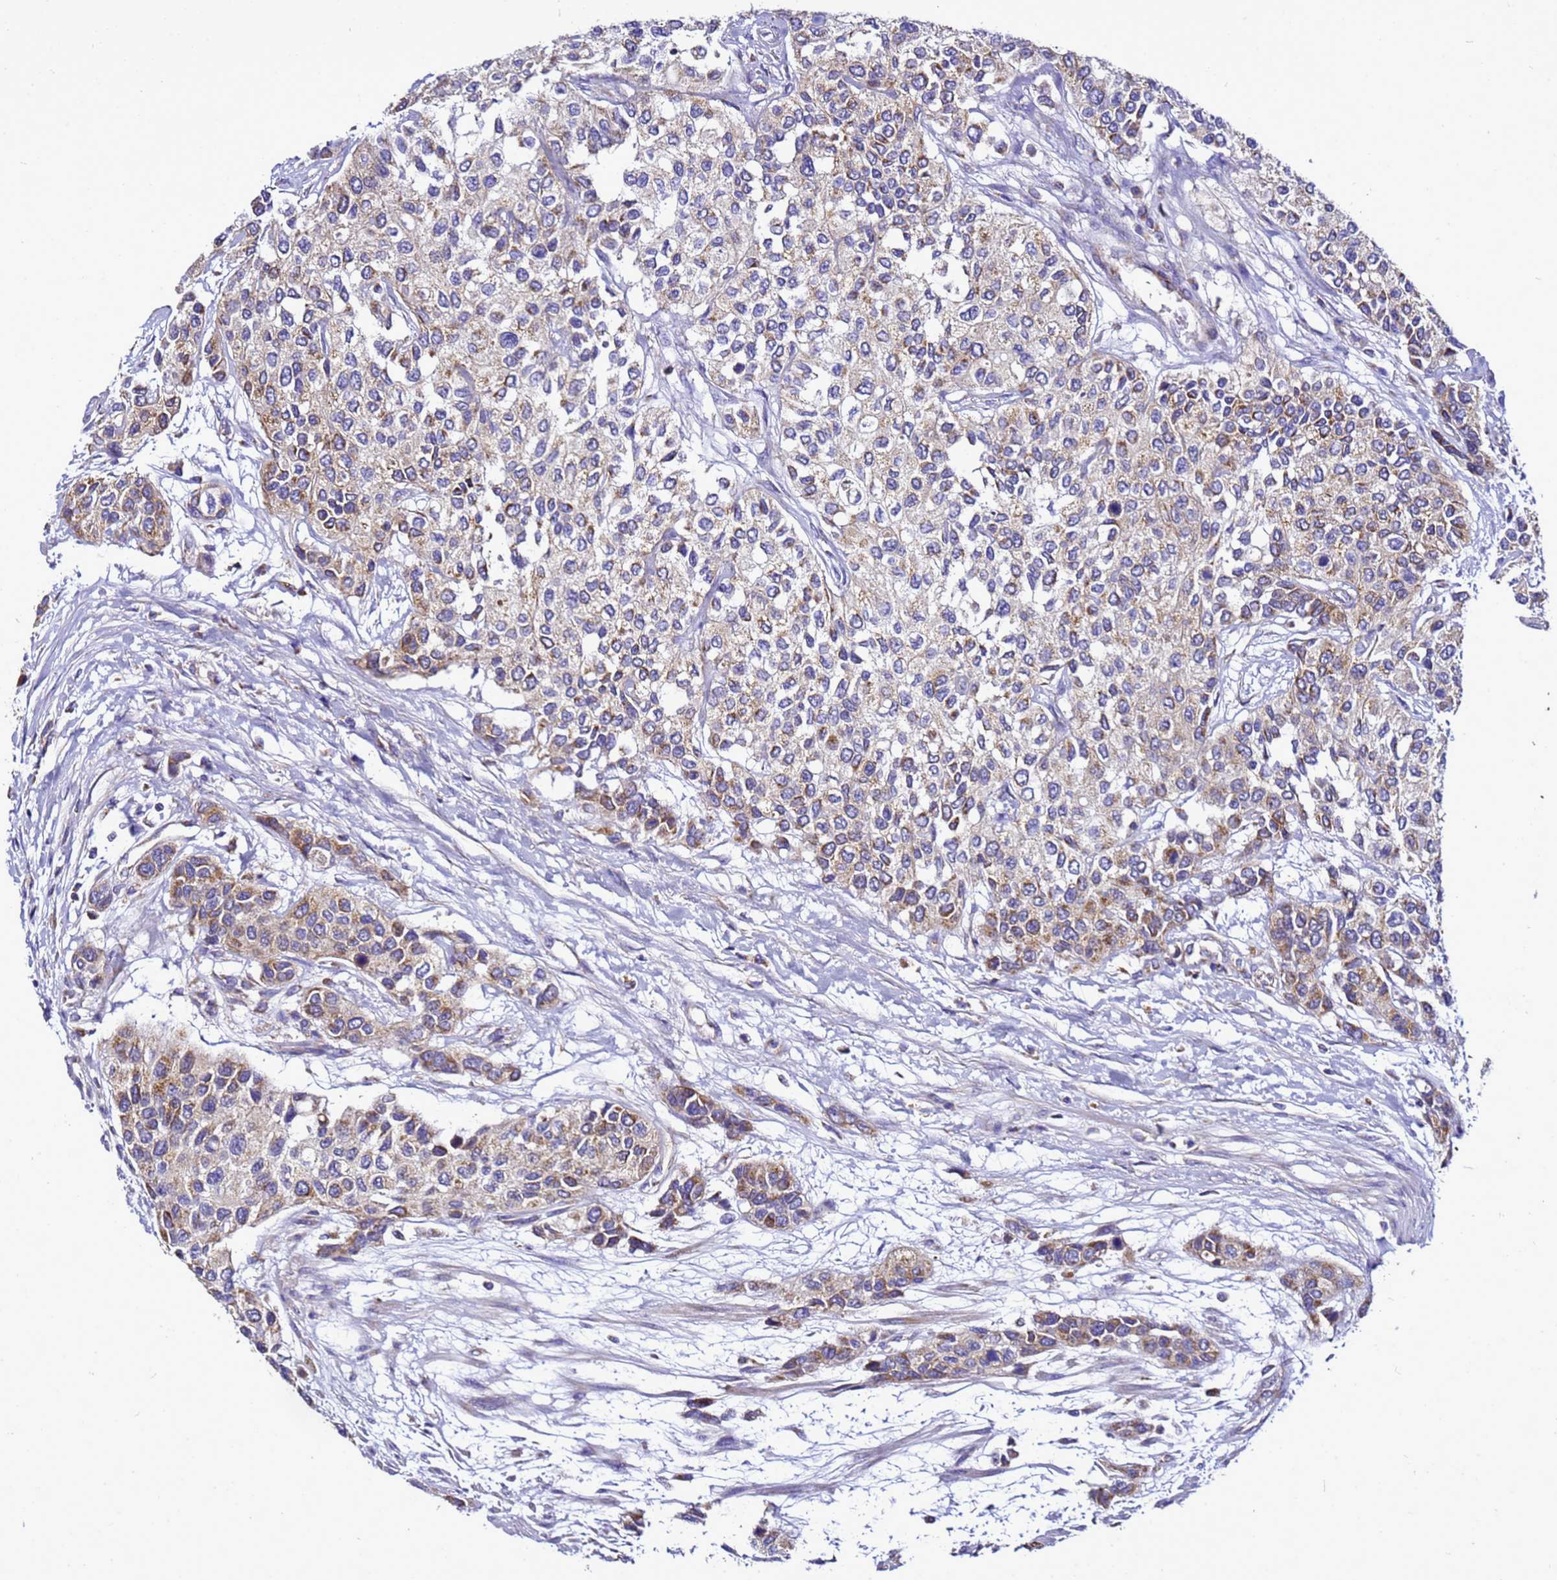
{"staining": {"intensity": "moderate", "quantity": "25%-75%", "location": "cytoplasmic/membranous"}, "tissue": "urothelial cancer", "cell_type": "Tumor cells", "image_type": "cancer", "snomed": [{"axis": "morphology", "description": "Normal tissue, NOS"}, {"axis": "morphology", "description": "Urothelial carcinoma, High grade"}, {"axis": "topography", "description": "Vascular tissue"}, {"axis": "topography", "description": "Urinary bladder"}], "caption": "High-grade urothelial carcinoma tissue demonstrates moderate cytoplasmic/membranous positivity in about 25%-75% of tumor cells, visualized by immunohistochemistry.", "gene": "HIGD2A", "patient": {"sex": "female", "age": 56}}